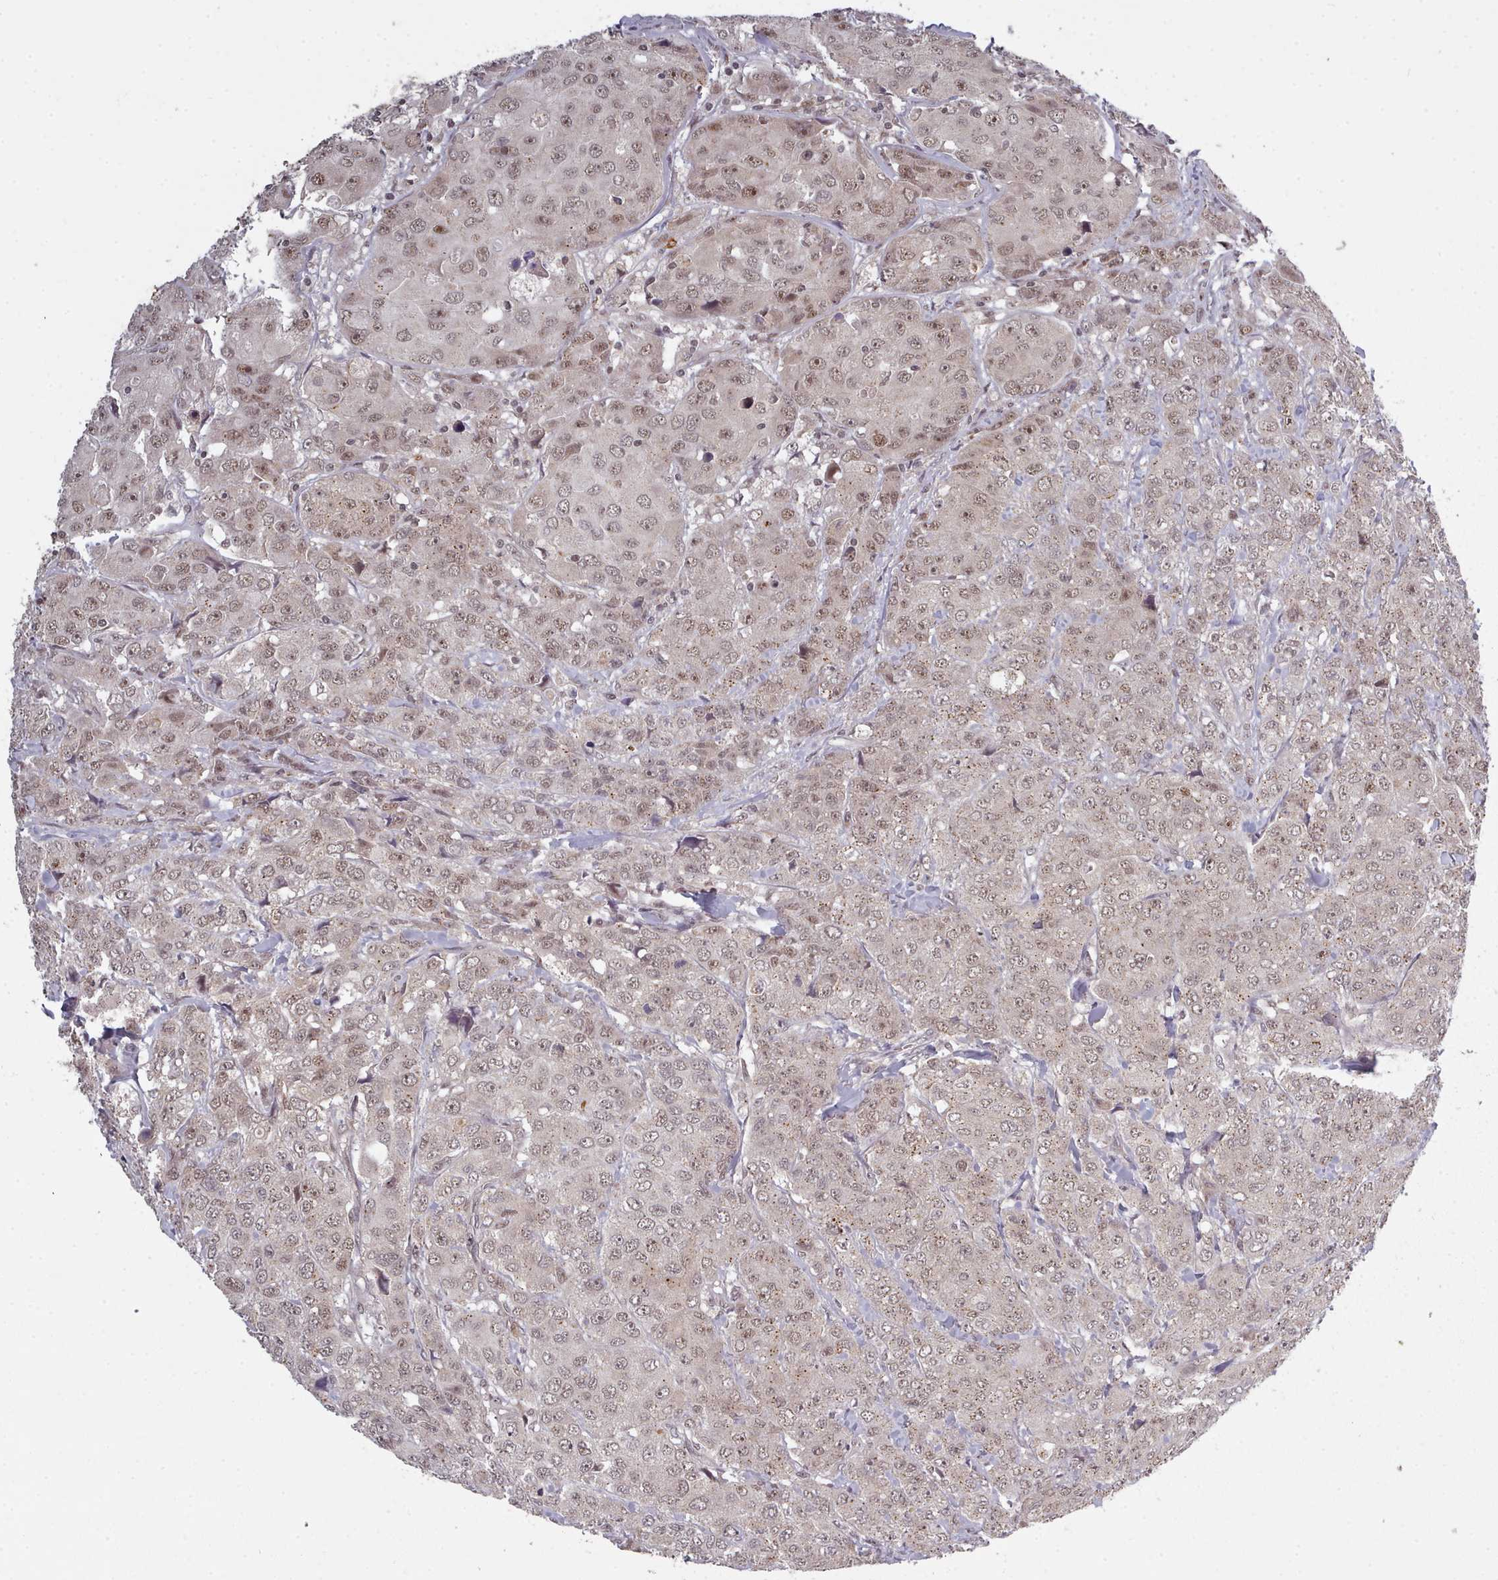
{"staining": {"intensity": "weak", "quantity": ">75%", "location": "nuclear"}, "tissue": "breast cancer", "cell_type": "Tumor cells", "image_type": "cancer", "snomed": [{"axis": "morphology", "description": "Duct carcinoma"}, {"axis": "topography", "description": "Breast"}], "caption": "Tumor cells show low levels of weak nuclear positivity in approximately >75% of cells in intraductal carcinoma (breast).", "gene": "DHX8", "patient": {"sex": "female", "age": 43}}